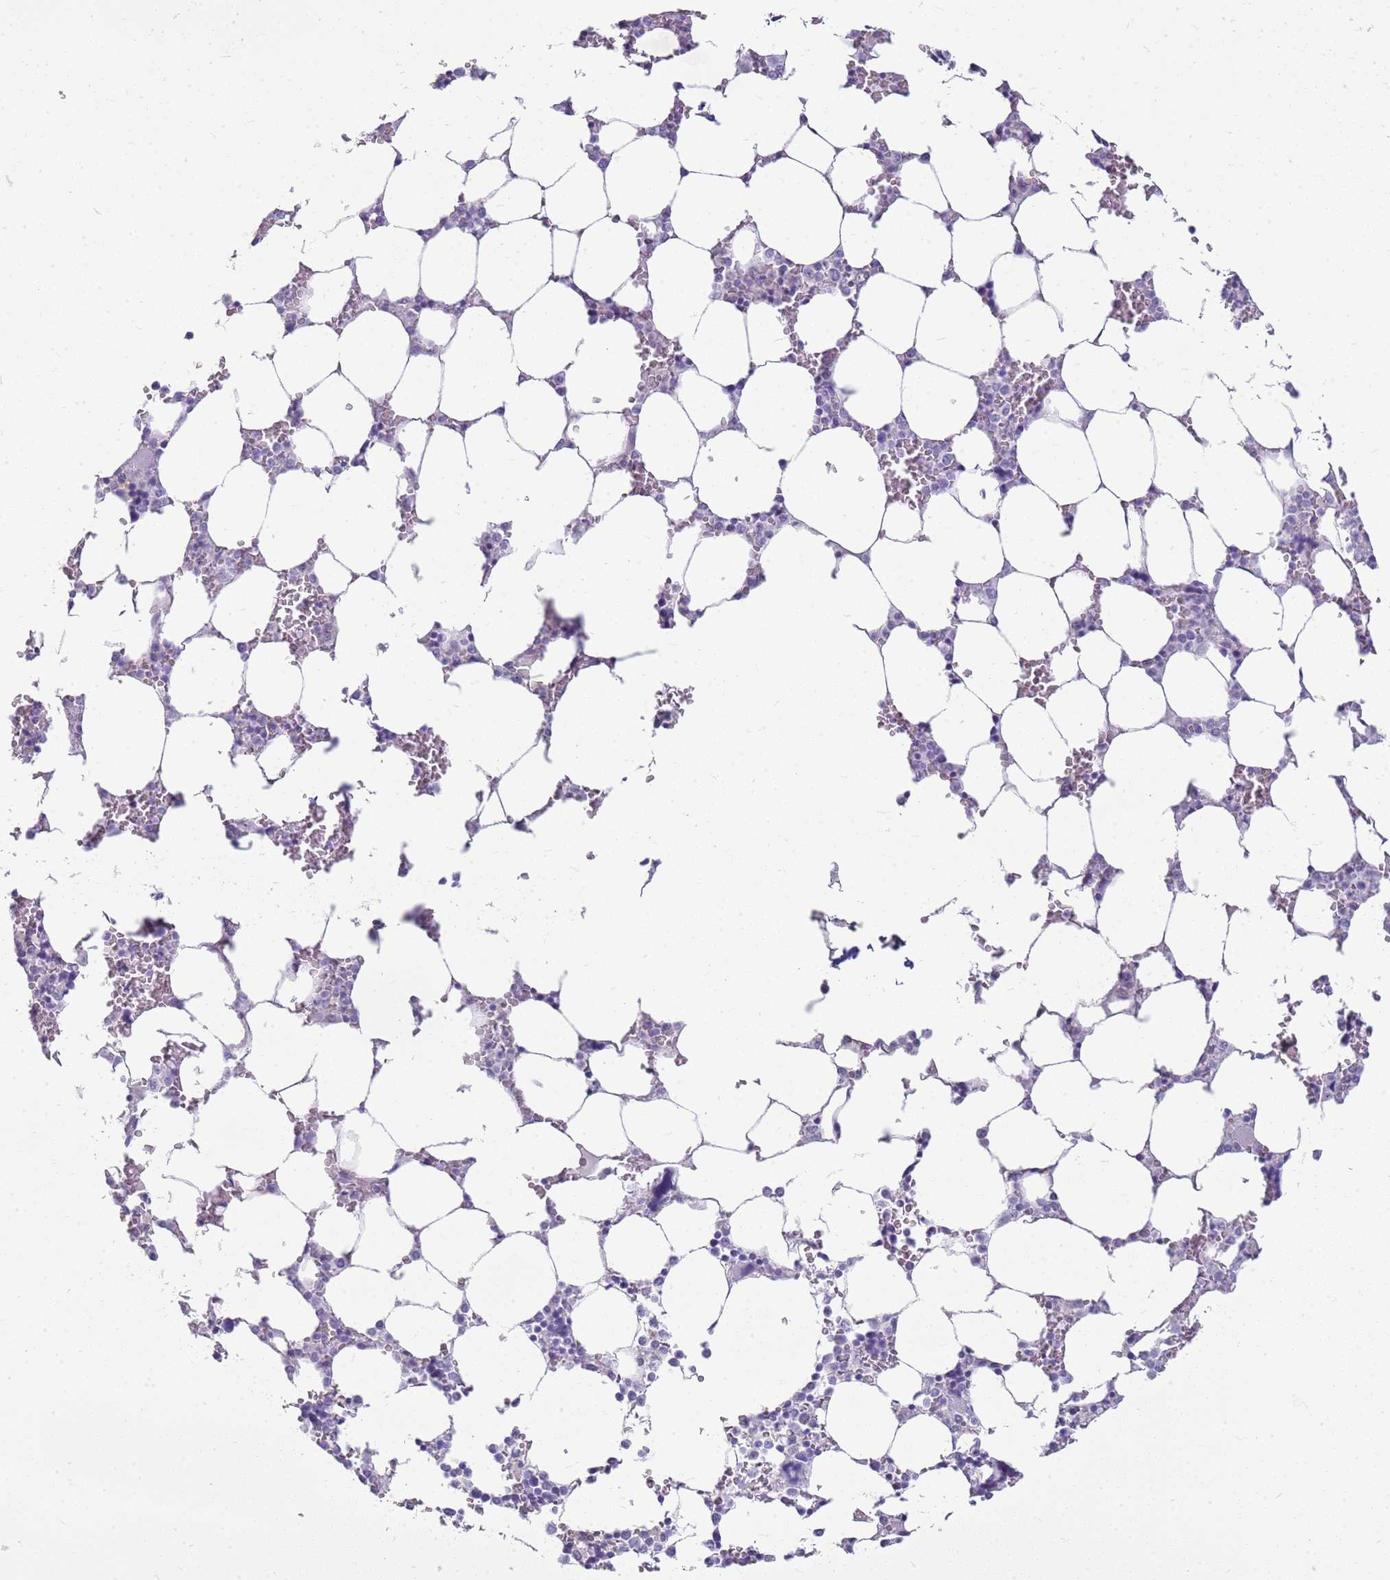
{"staining": {"intensity": "negative", "quantity": "none", "location": "none"}, "tissue": "bone marrow", "cell_type": "Hematopoietic cells", "image_type": "normal", "snomed": [{"axis": "morphology", "description": "Normal tissue, NOS"}, {"axis": "topography", "description": "Bone marrow"}], "caption": "Immunohistochemistry of normal human bone marrow reveals no staining in hematopoietic cells.", "gene": "HSPB1", "patient": {"sex": "male", "age": 64}}